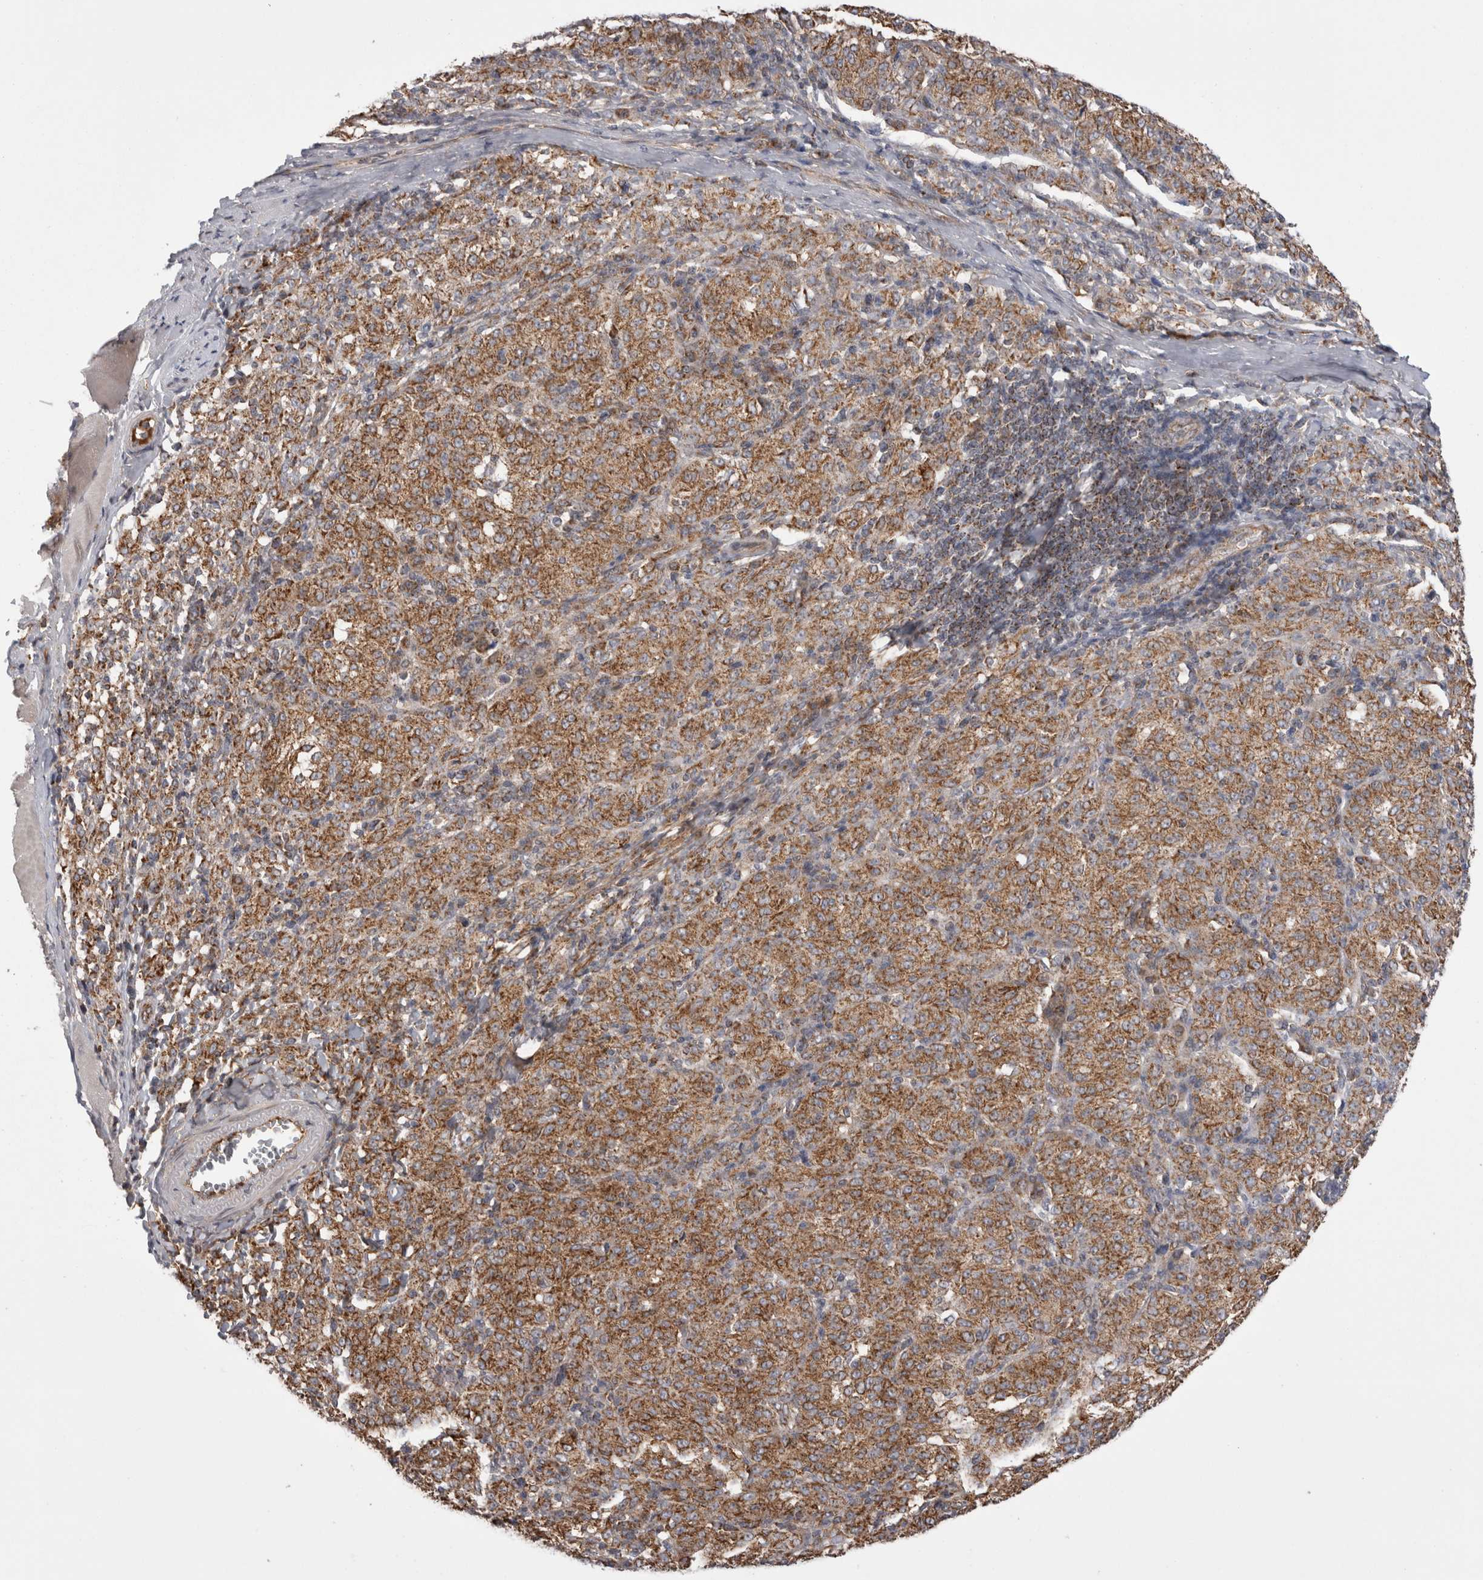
{"staining": {"intensity": "moderate", "quantity": ">75%", "location": "cytoplasmic/membranous"}, "tissue": "melanoma", "cell_type": "Tumor cells", "image_type": "cancer", "snomed": [{"axis": "morphology", "description": "Malignant melanoma, NOS"}, {"axis": "topography", "description": "Skin"}], "caption": "Melanoma tissue shows moderate cytoplasmic/membranous staining in about >75% of tumor cells, visualized by immunohistochemistry.", "gene": "DARS2", "patient": {"sex": "female", "age": 72}}